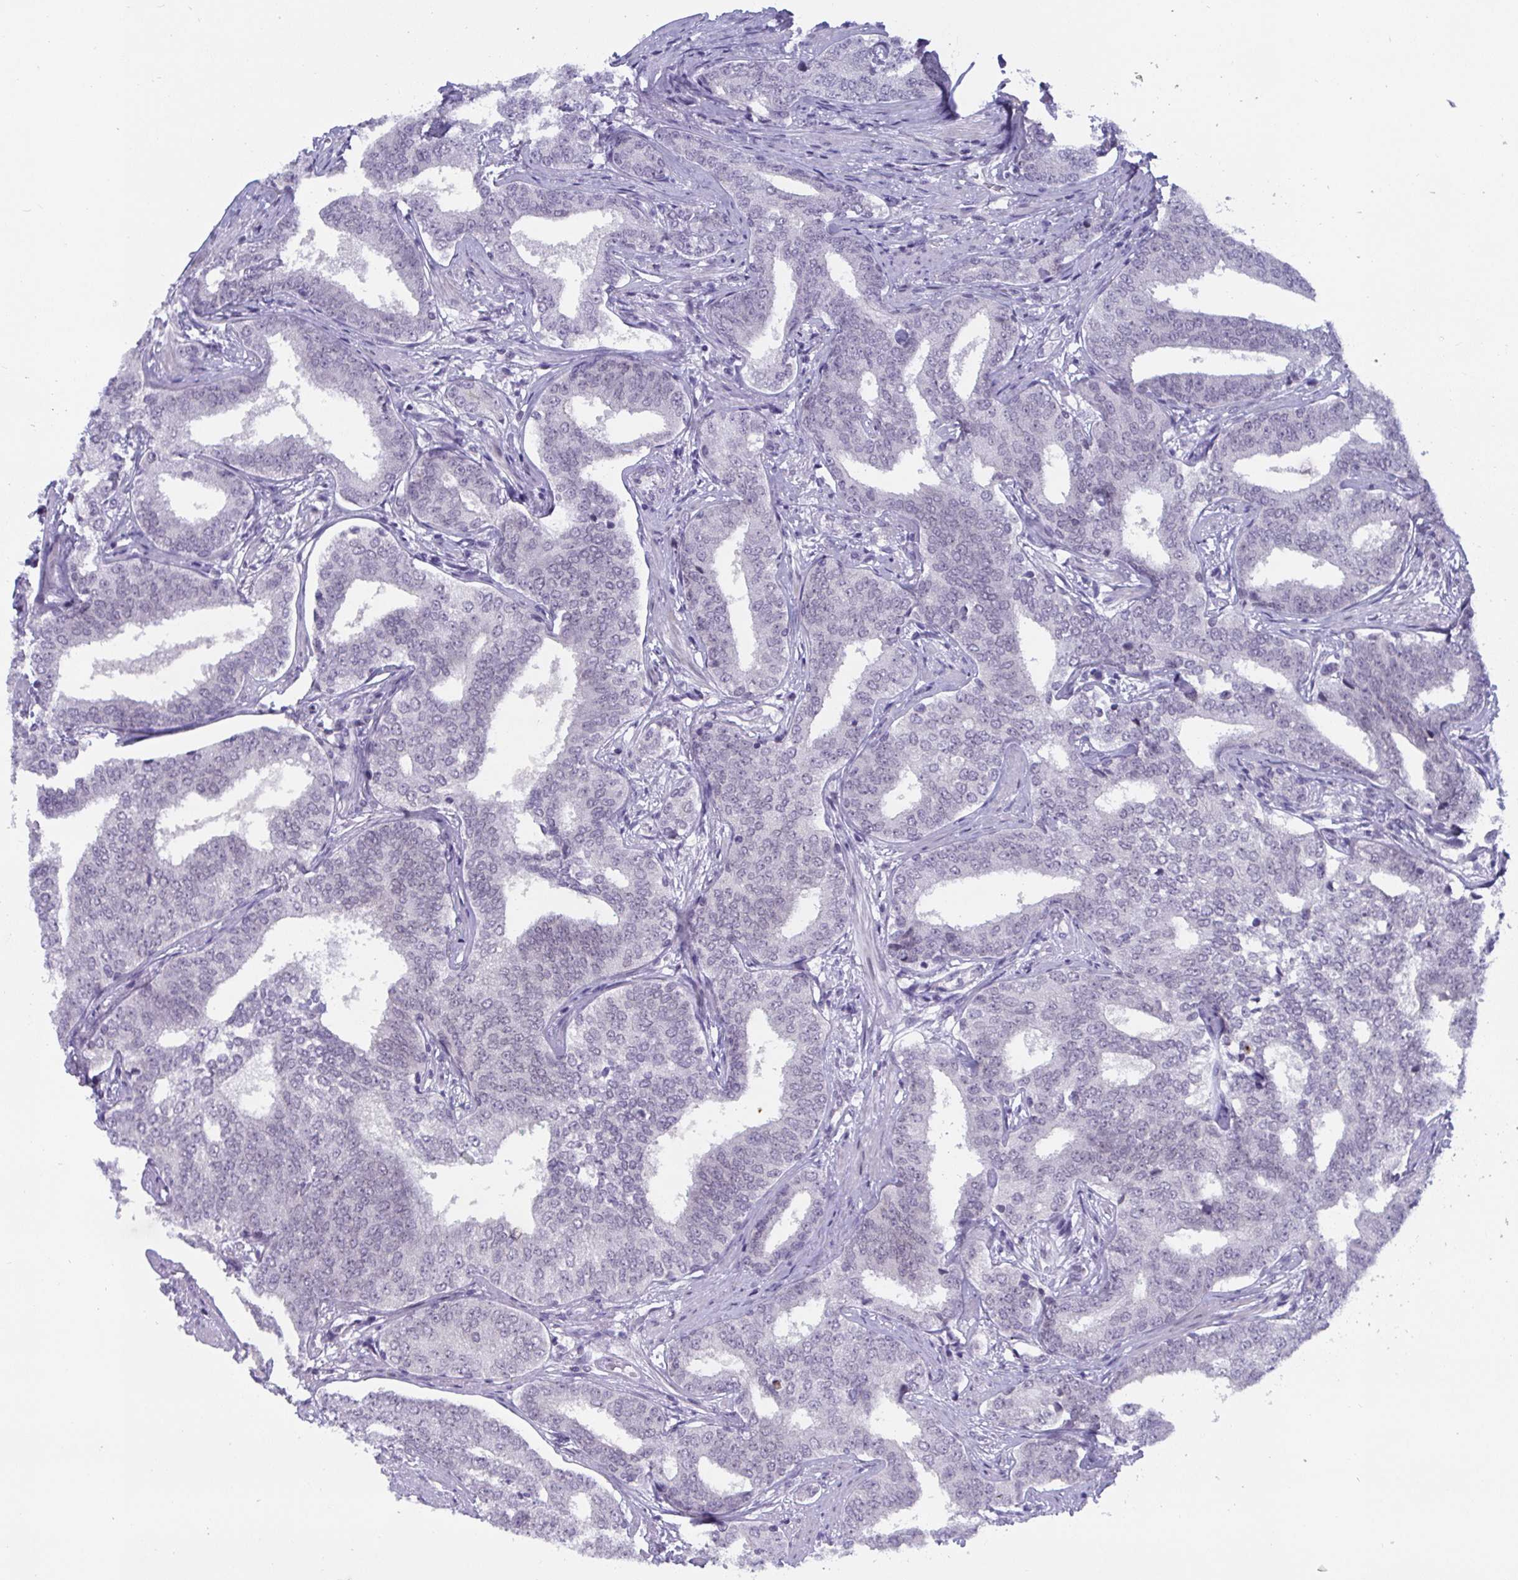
{"staining": {"intensity": "weak", "quantity": "<25%", "location": "nuclear"}, "tissue": "prostate cancer", "cell_type": "Tumor cells", "image_type": "cancer", "snomed": [{"axis": "morphology", "description": "Adenocarcinoma, High grade"}, {"axis": "topography", "description": "Prostate"}], "caption": "This is a histopathology image of immunohistochemistry staining of prostate cancer, which shows no expression in tumor cells.", "gene": "BMAL2", "patient": {"sex": "male", "age": 72}}